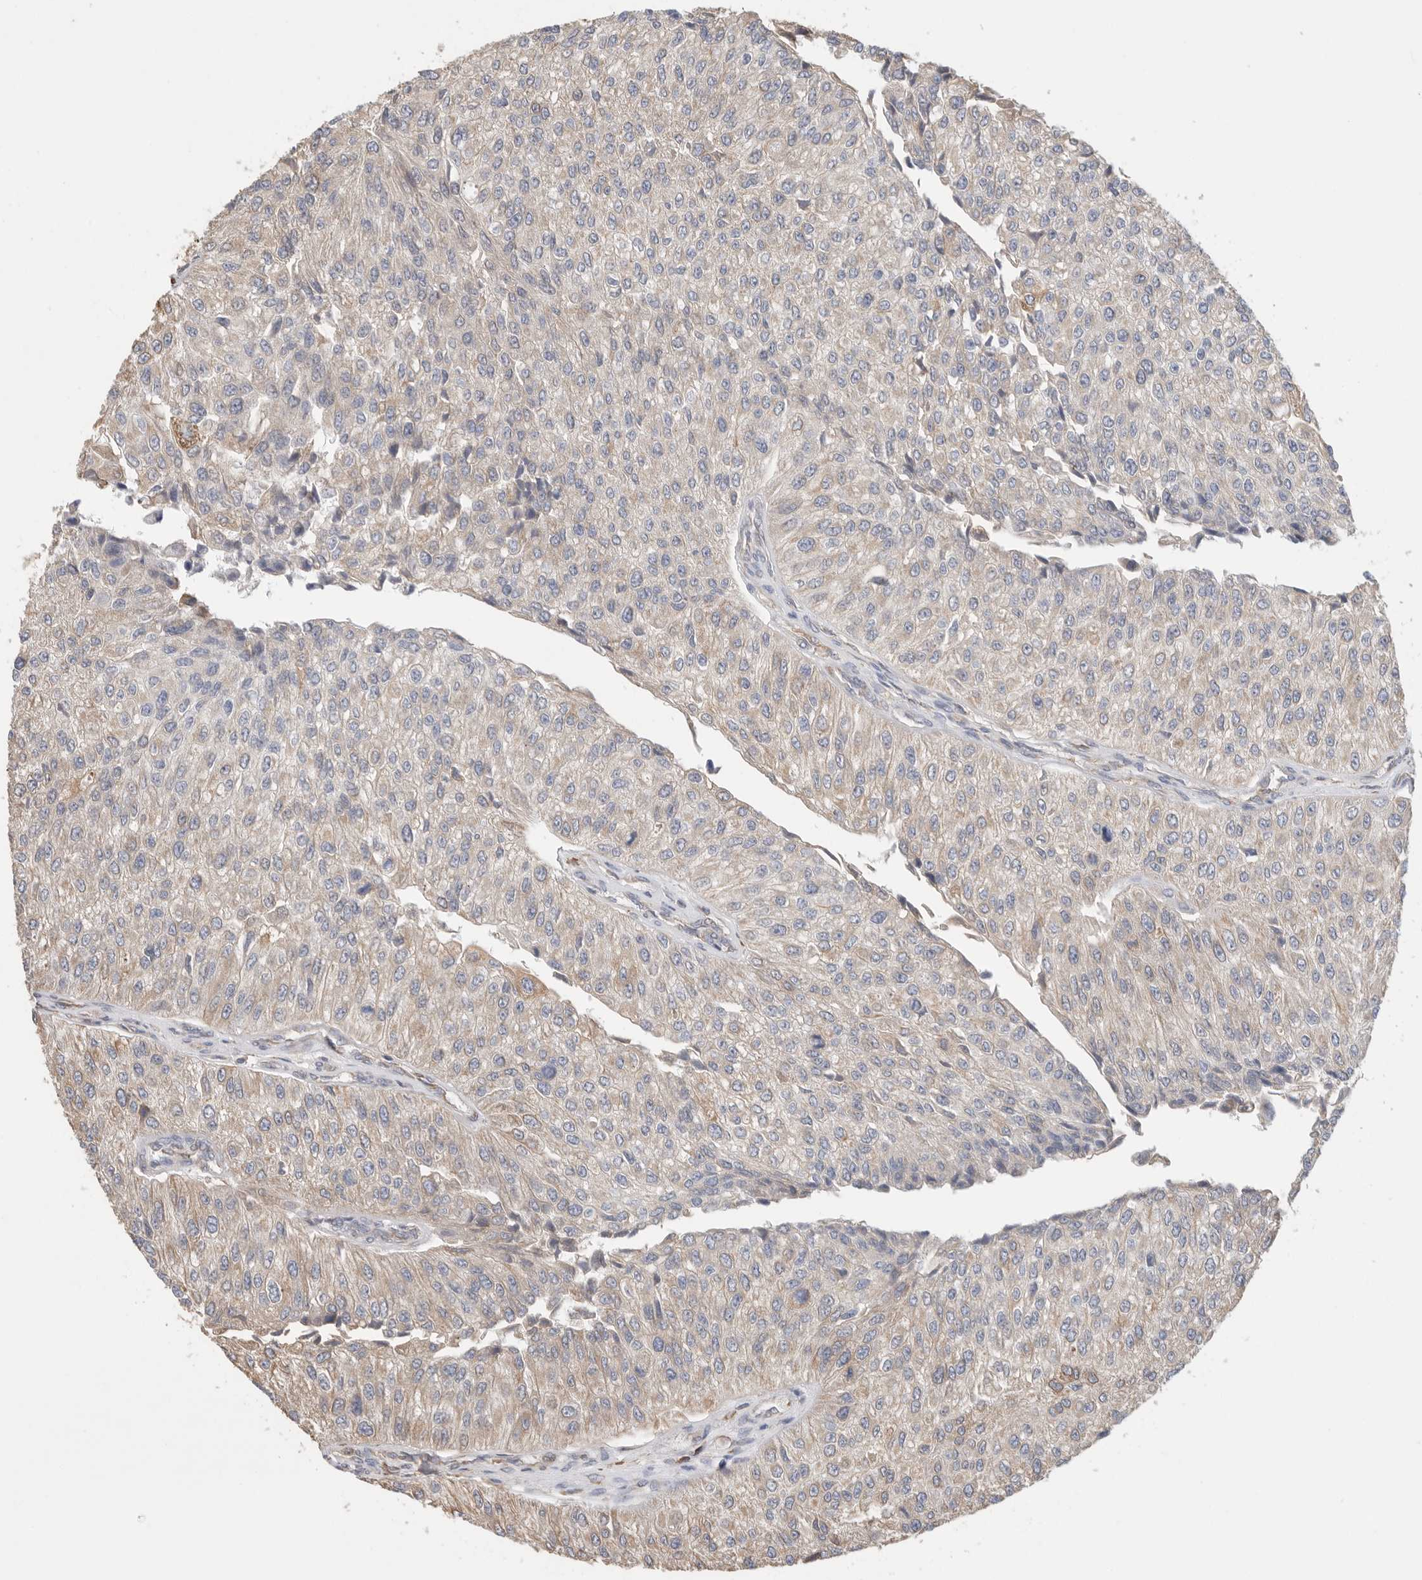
{"staining": {"intensity": "moderate", "quantity": "25%-75%", "location": "cytoplasmic/membranous"}, "tissue": "urothelial cancer", "cell_type": "Tumor cells", "image_type": "cancer", "snomed": [{"axis": "morphology", "description": "Urothelial carcinoma, High grade"}, {"axis": "topography", "description": "Kidney"}, {"axis": "topography", "description": "Urinary bladder"}], "caption": "Protein staining of urothelial cancer tissue demonstrates moderate cytoplasmic/membranous staining in approximately 25%-75% of tumor cells. (DAB (3,3'-diaminobenzidine) IHC, brown staining for protein, blue staining for nuclei).", "gene": "BLOC1S5", "patient": {"sex": "male", "age": 77}}